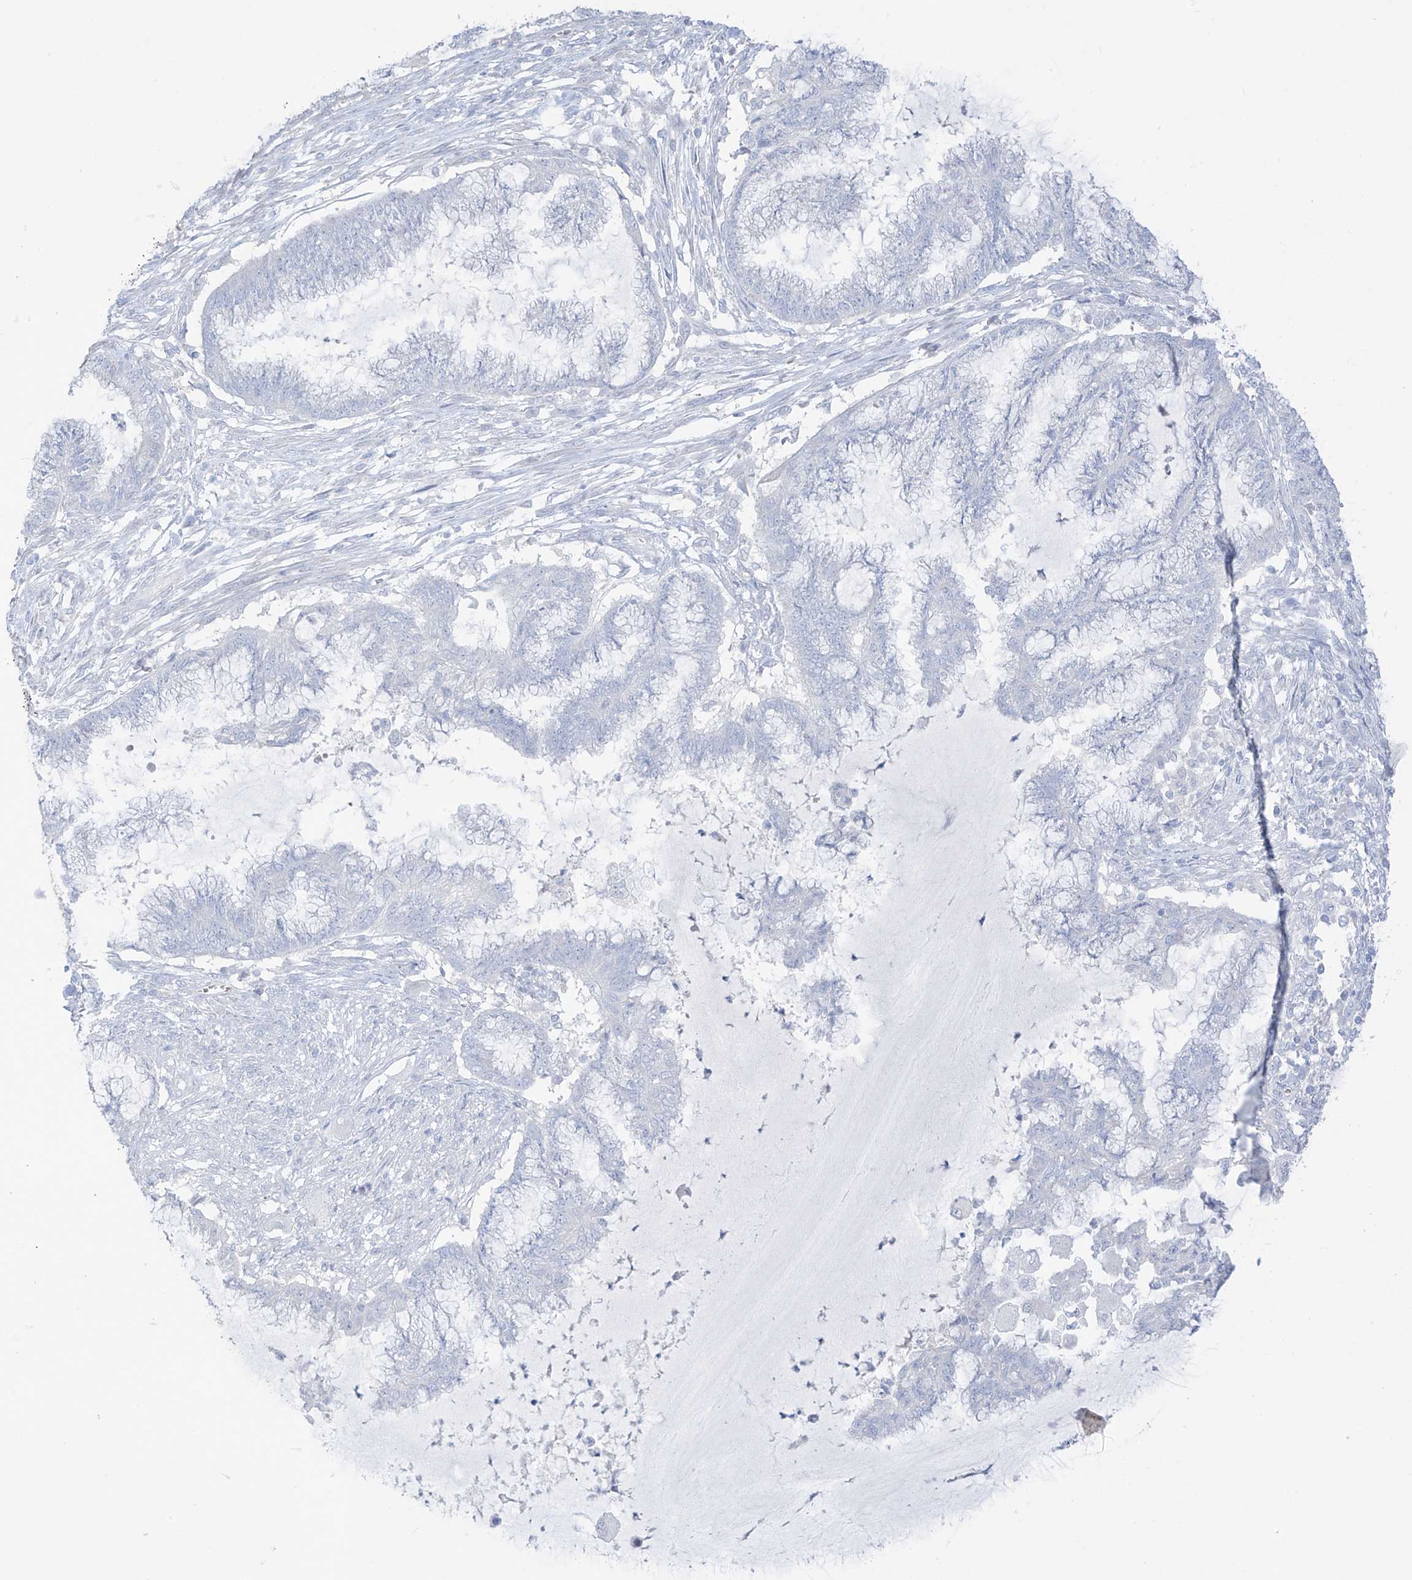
{"staining": {"intensity": "negative", "quantity": "none", "location": "none"}, "tissue": "endometrial cancer", "cell_type": "Tumor cells", "image_type": "cancer", "snomed": [{"axis": "morphology", "description": "Adenocarcinoma, NOS"}, {"axis": "topography", "description": "Endometrium"}], "caption": "High magnification brightfield microscopy of endometrial cancer (adenocarcinoma) stained with DAB (brown) and counterstained with hematoxylin (blue): tumor cells show no significant positivity.", "gene": "ASPRV1", "patient": {"sex": "female", "age": 86}}